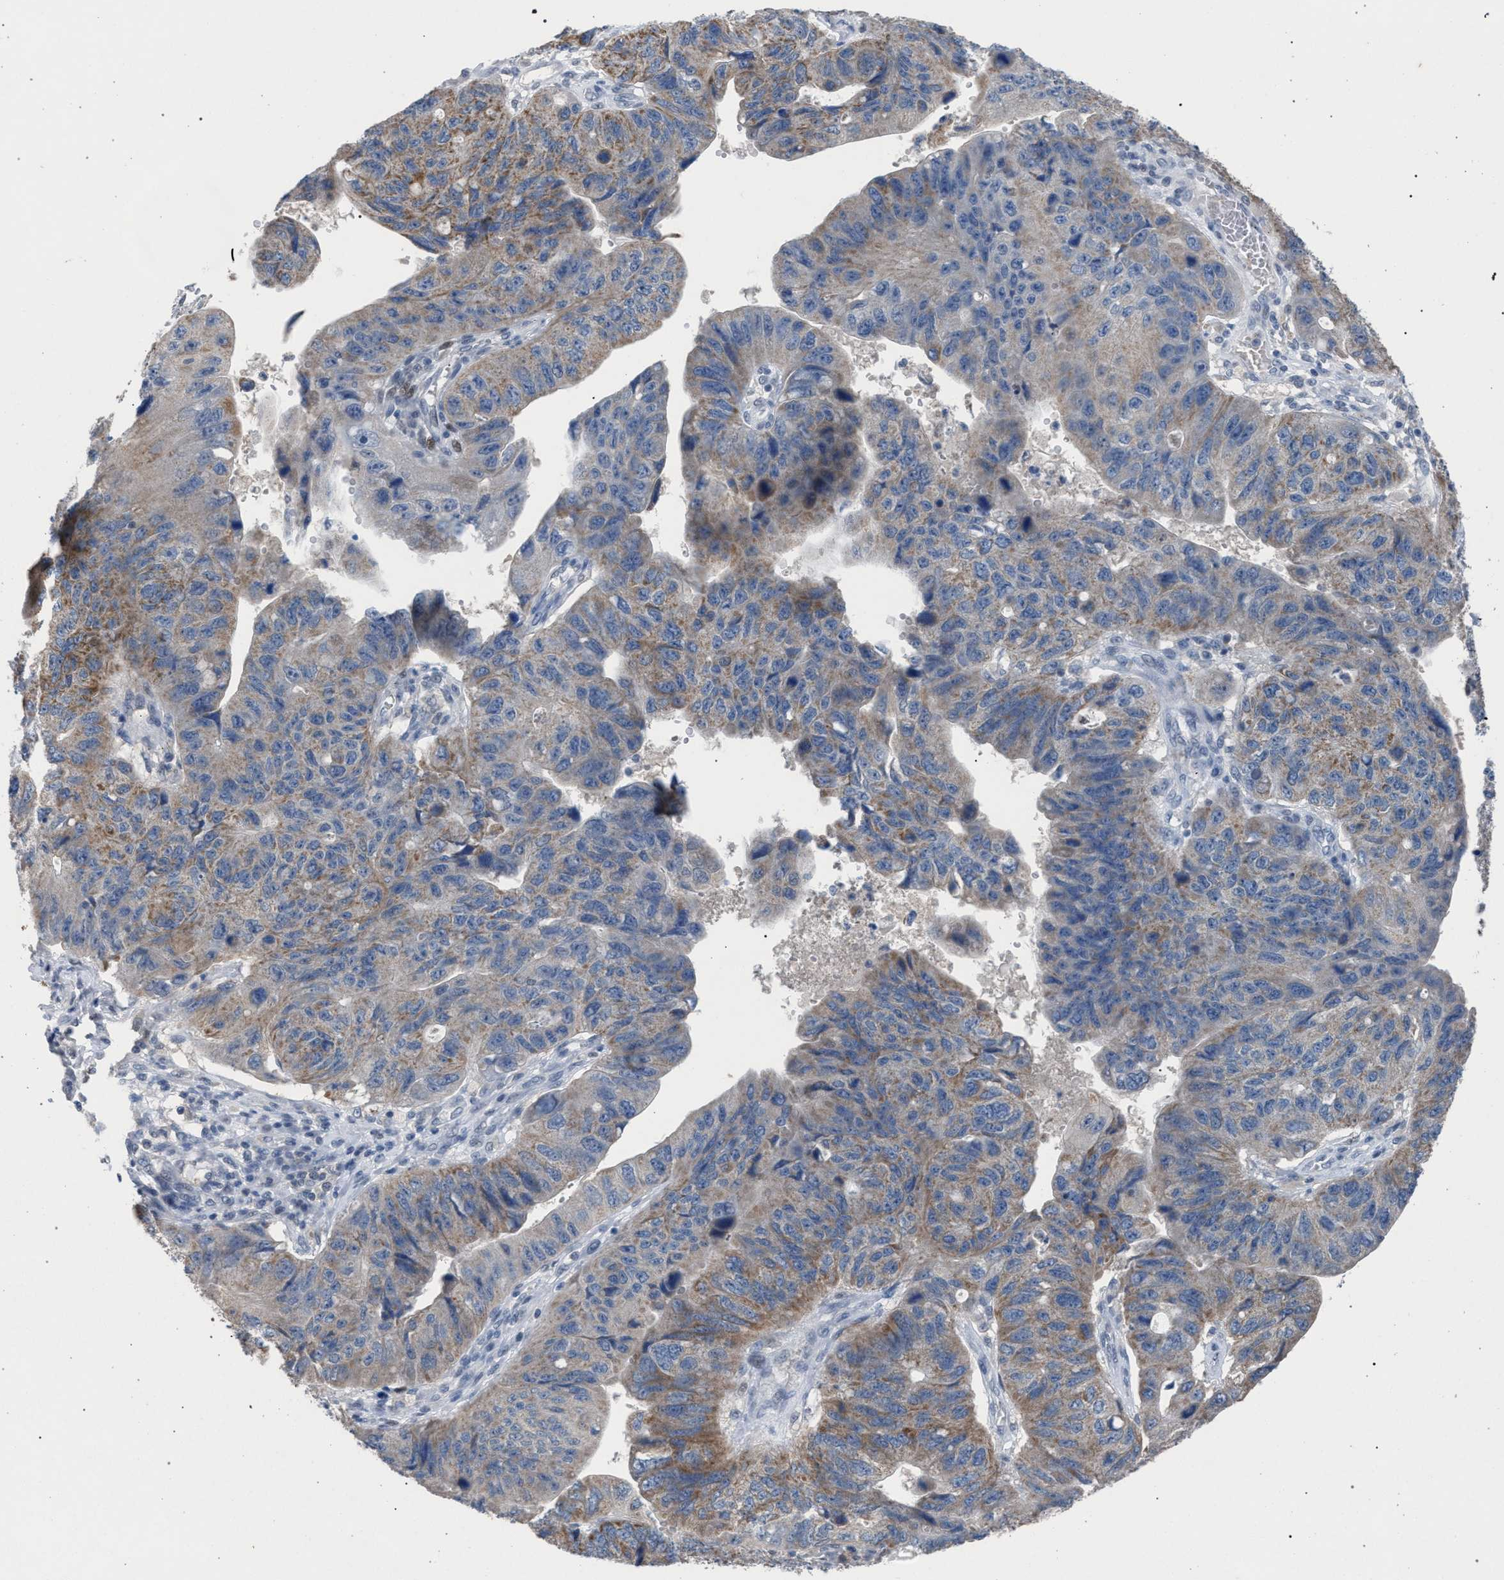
{"staining": {"intensity": "moderate", "quantity": "25%-75%", "location": "cytoplasmic/membranous"}, "tissue": "stomach cancer", "cell_type": "Tumor cells", "image_type": "cancer", "snomed": [{"axis": "morphology", "description": "Adenocarcinoma, NOS"}, {"axis": "topography", "description": "Stomach"}], "caption": "This image displays IHC staining of stomach cancer (adenocarcinoma), with medium moderate cytoplasmic/membranous expression in about 25%-75% of tumor cells.", "gene": "TECPR1", "patient": {"sex": "male", "age": 59}}